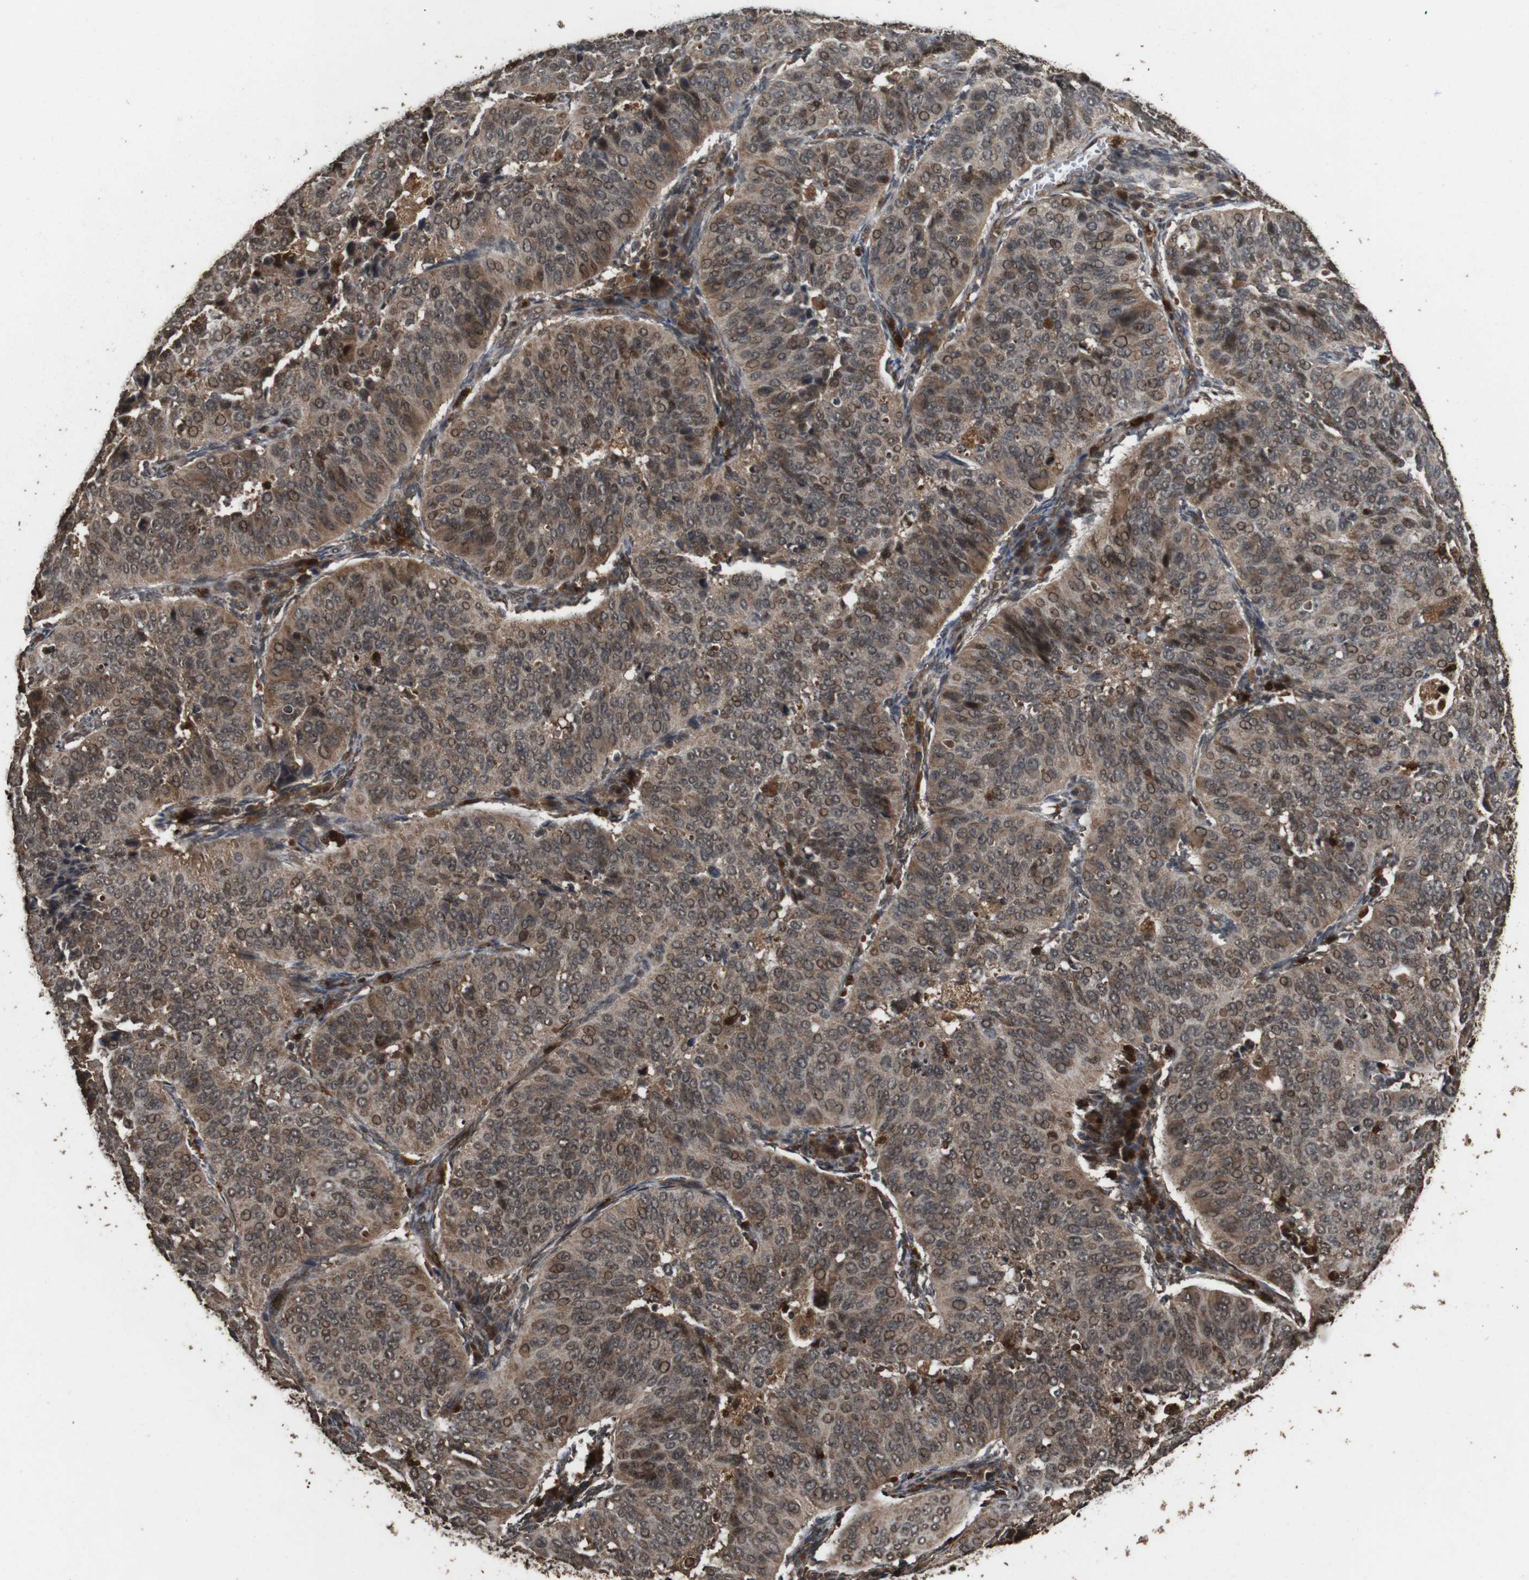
{"staining": {"intensity": "moderate", "quantity": ">75%", "location": "cytoplasmic/membranous,nuclear"}, "tissue": "cervical cancer", "cell_type": "Tumor cells", "image_type": "cancer", "snomed": [{"axis": "morphology", "description": "Normal tissue, NOS"}, {"axis": "morphology", "description": "Squamous cell carcinoma, NOS"}, {"axis": "topography", "description": "Cervix"}], "caption": "Squamous cell carcinoma (cervical) stained with DAB (3,3'-diaminobenzidine) immunohistochemistry exhibits medium levels of moderate cytoplasmic/membranous and nuclear expression in approximately >75% of tumor cells. The staining was performed using DAB to visualize the protein expression in brown, while the nuclei were stained in blue with hematoxylin (Magnification: 20x).", "gene": "RRAS2", "patient": {"sex": "female", "age": 39}}